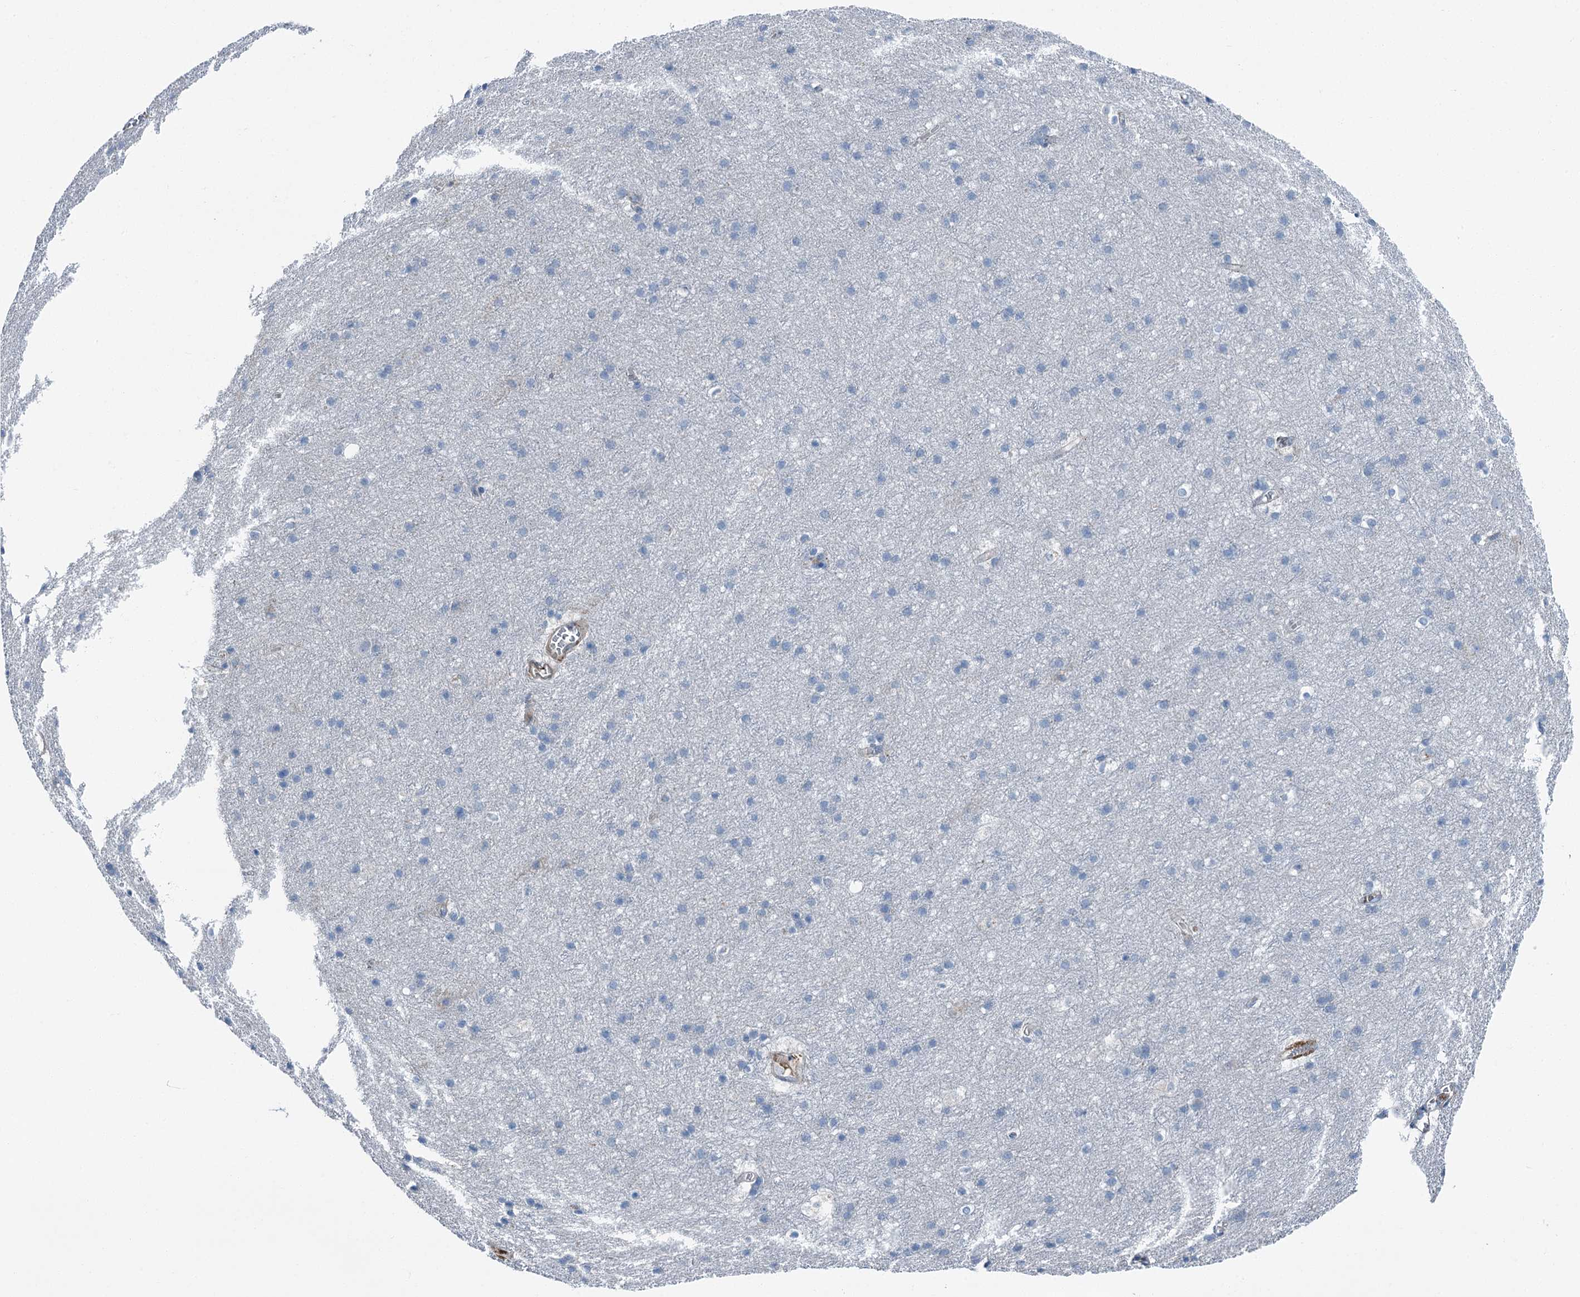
{"staining": {"intensity": "weak", "quantity": "25%-75%", "location": "cytoplasmic/membranous"}, "tissue": "cerebral cortex", "cell_type": "Endothelial cells", "image_type": "normal", "snomed": [{"axis": "morphology", "description": "Normal tissue, NOS"}, {"axis": "topography", "description": "Cerebral cortex"}], "caption": "Endothelial cells exhibit weak cytoplasmic/membranous positivity in approximately 25%-75% of cells in benign cerebral cortex.", "gene": "AXL", "patient": {"sex": "male", "age": 54}}